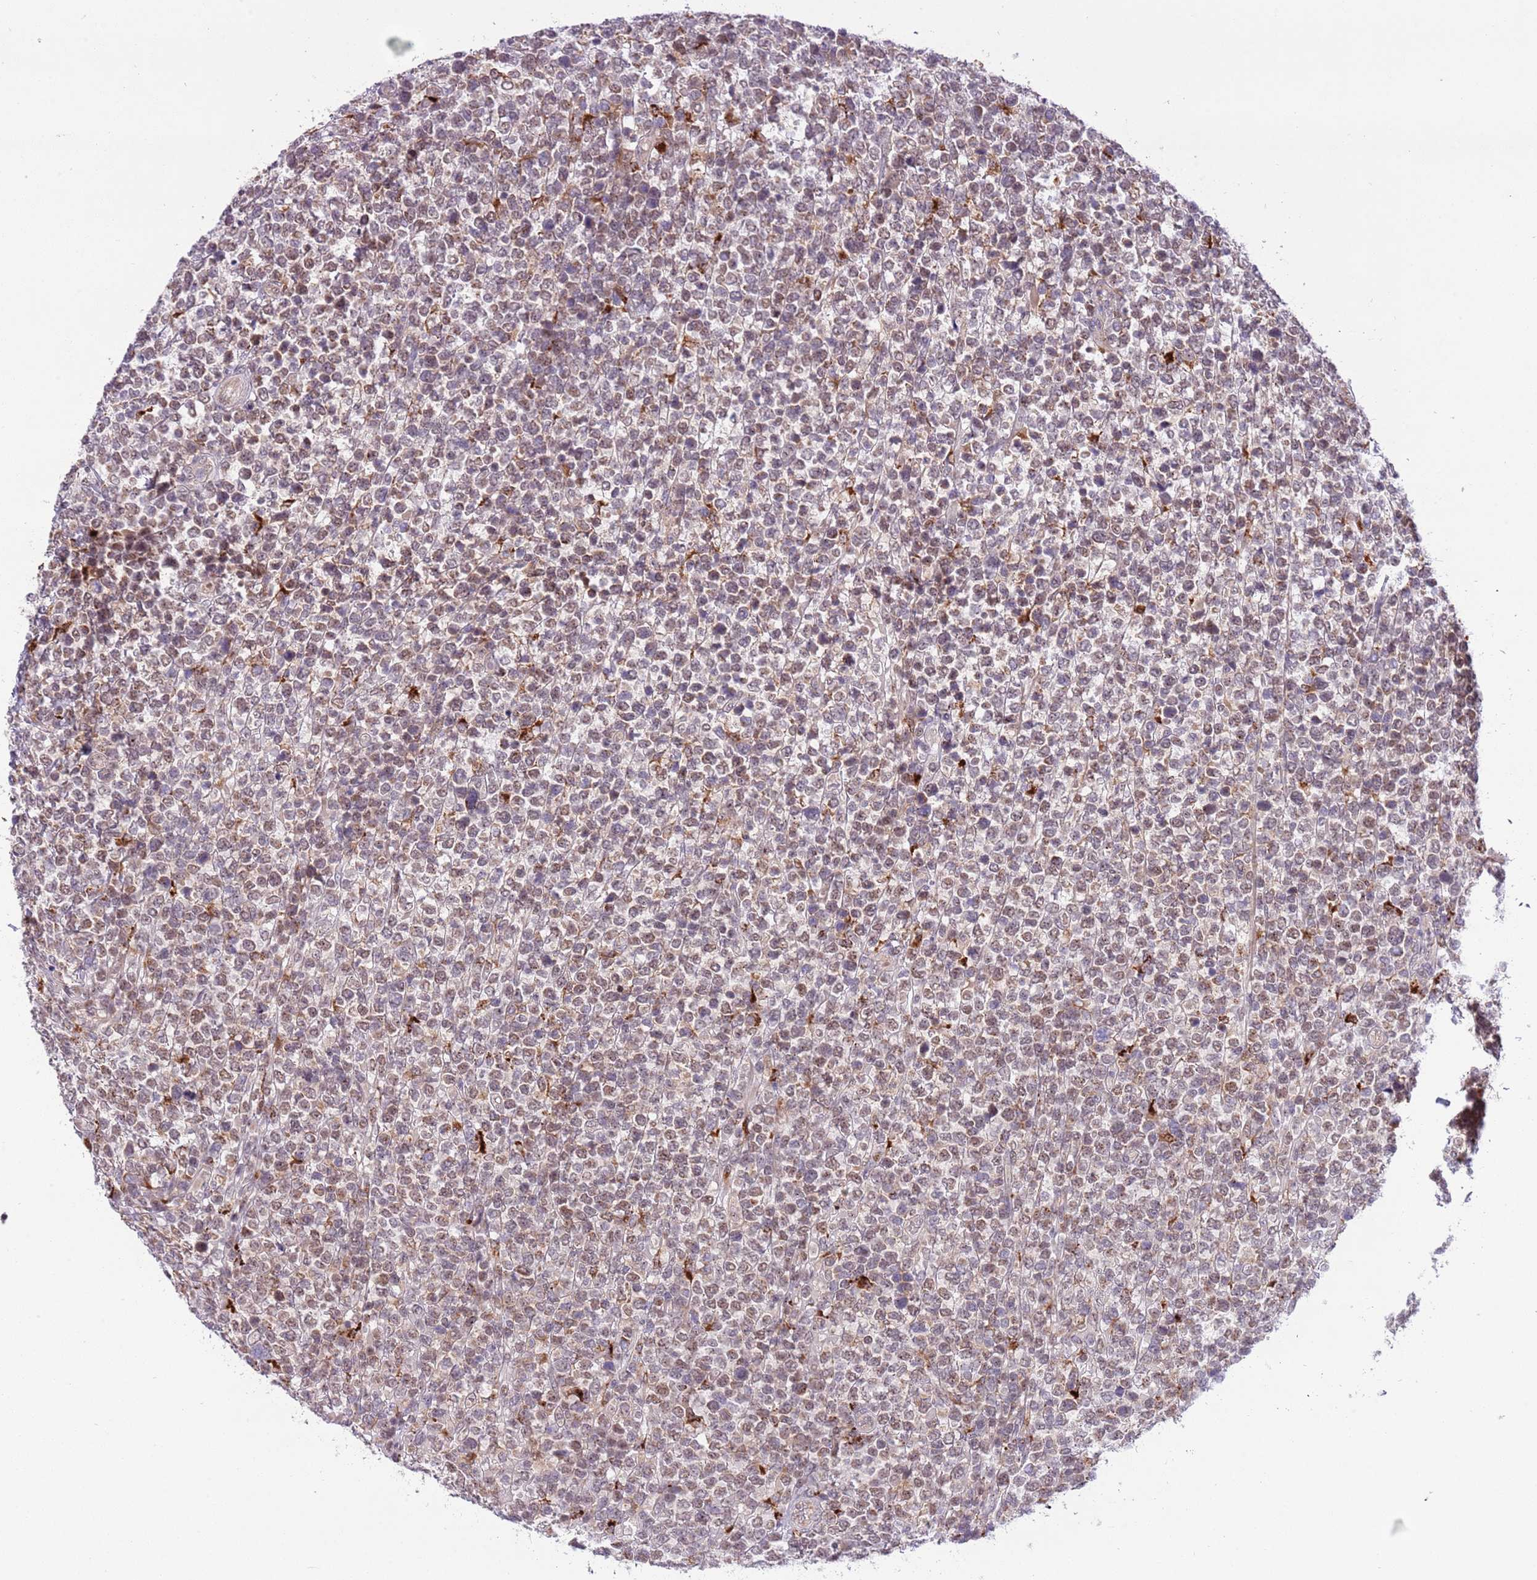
{"staining": {"intensity": "weak", "quantity": "25%-75%", "location": "nuclear"}, "tissue": "lymphoma", "cell_type": "Tumor cells", "image_type": "cancer", "snomed": [{"axis": "morphology", "description": "Malignant lymphoma, non-Hodgkin's type, High grade"}, {"axis": "topography", "description": "Soft tissue"}], "caption": "Weak nuclear expression for a protein is present in approximately 25%-75% of tumor cells of lymphoma using immunohistochemistry.", "gene": "TRIM27", "patient": {"sex": "female", "age": 56}}